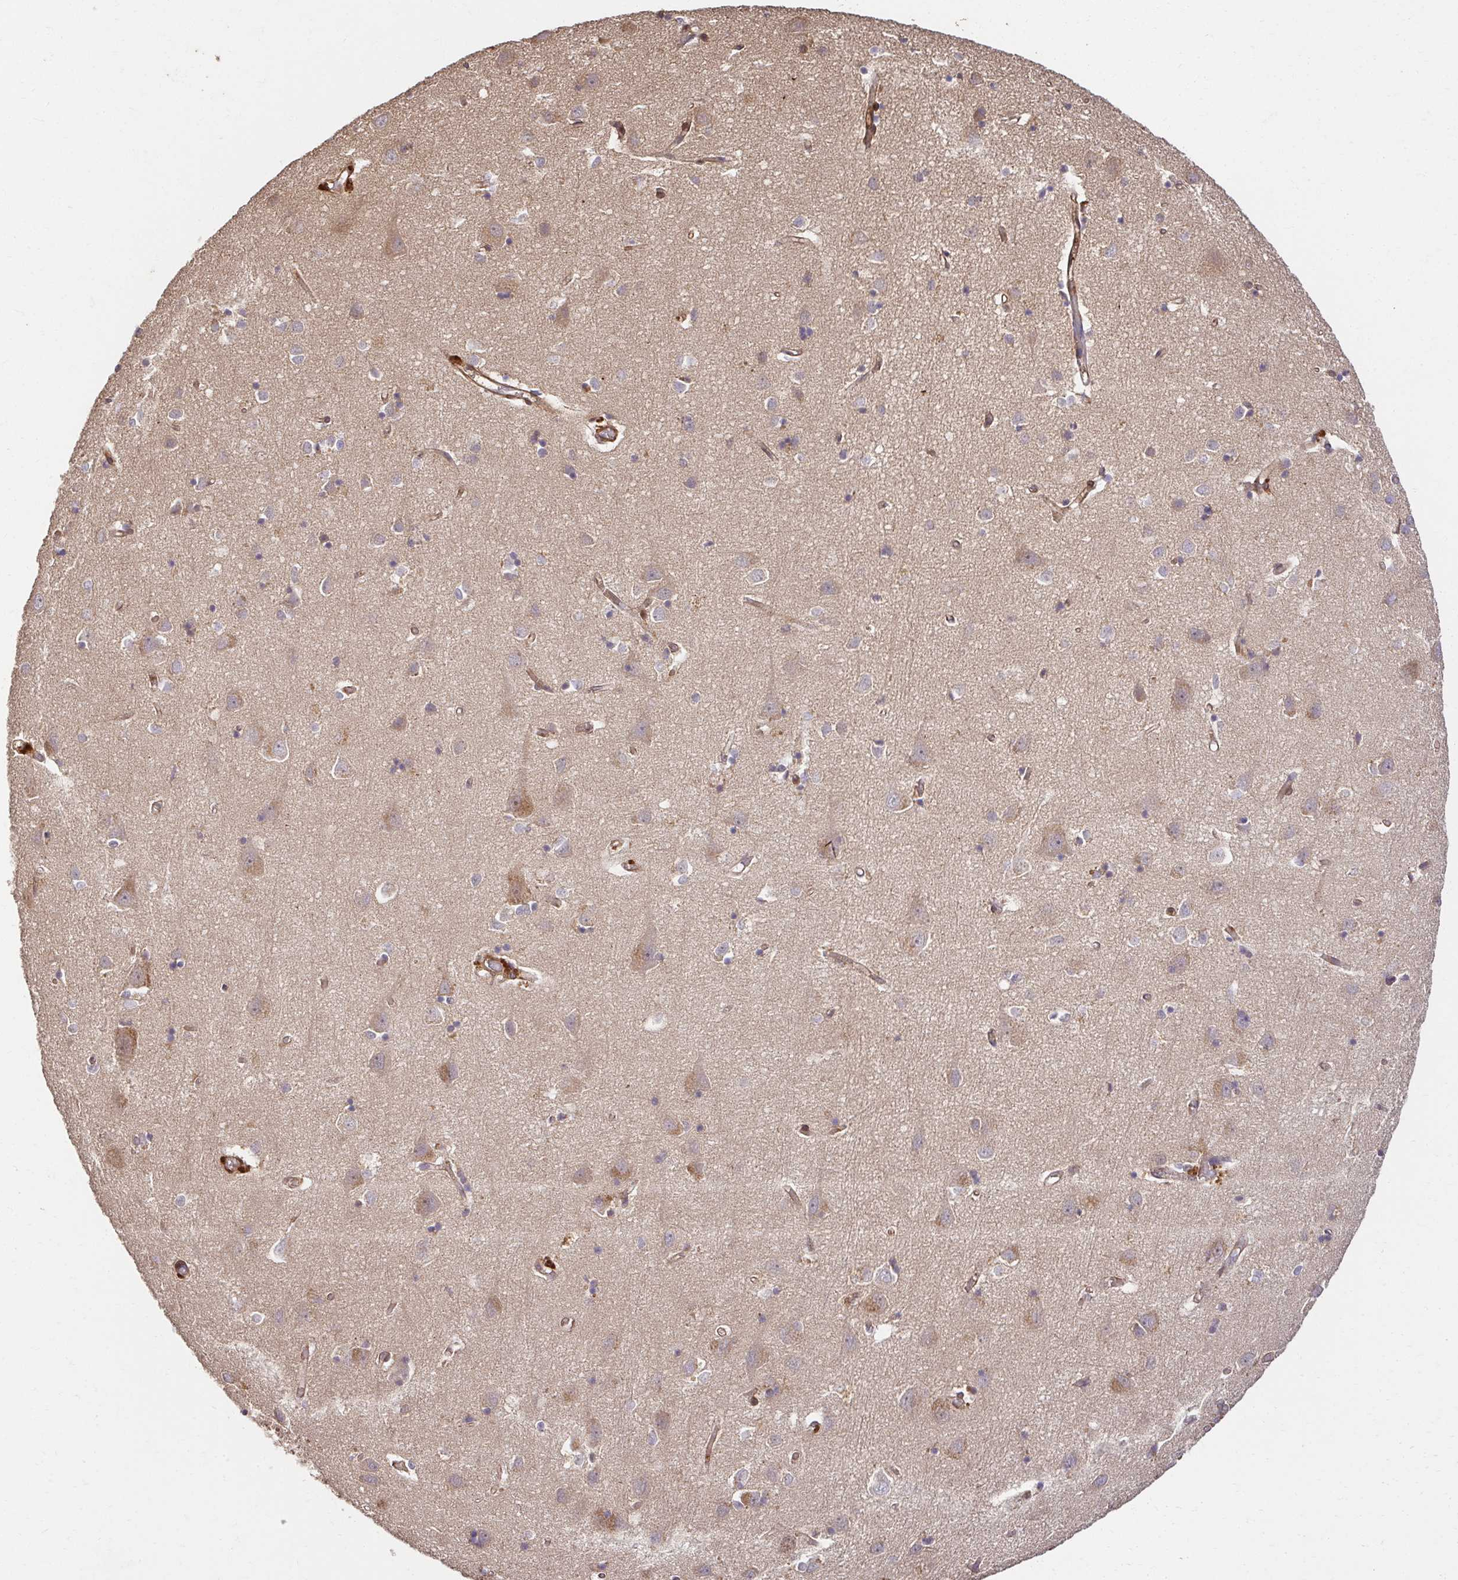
{"staining": {"intensity": "moderate", "quantity": "25%-75%", "location": "cytoplasmic/membranous"}, "tissue": "cerebral cortex", "cell_type": "Endothelial cells", "image_type": "normal", "snomed": [{"axis": "morphology", "description": "Normal tissue, NOS"}, {"axis": "topography", "description": "Cerebral cortex"}], "caption": "A brown stain shows moderate cytoplasmic/membranous staining of a protein in endothelial cells of normal human cerebral cortex.", "gene": "PSMA4", "patient": {"sex": "male", "age": 70}}